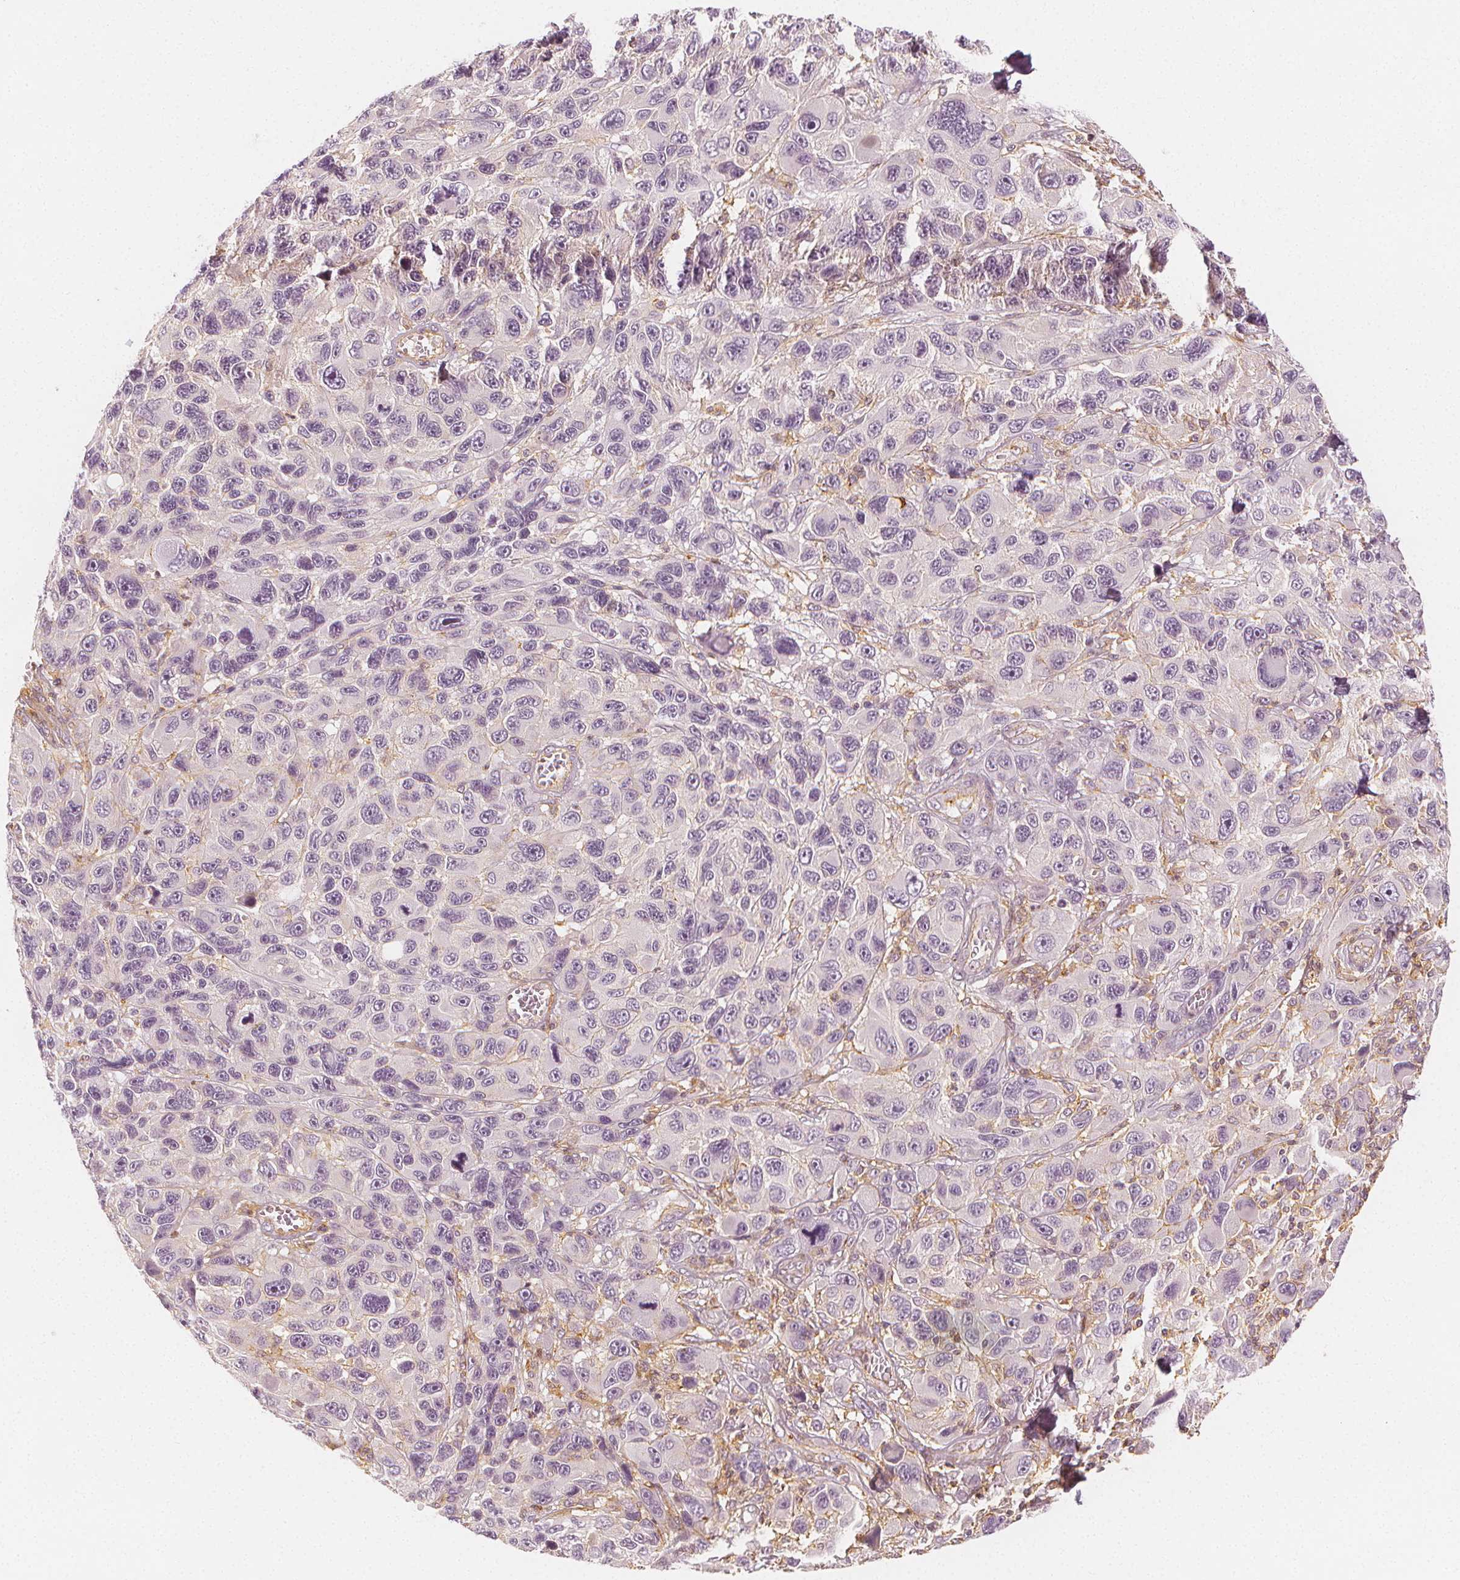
{"staining": {"intensity": "negative", "quantity": "none", "location": "none"}, "tissue": "melanoma", "cell_type": "Tumor cells", "image_type": "cancer", "snomed": [{"axis": "morphology", "description": "Malignant melanoma, NOS"}, {"axis": "topography", "description": "Skin"}], "caption": "IHC of melanoma demonstrates no staining in tumor cells.", "gene": "ARHGAP26", "patient": {"sex": "male", "age": 53}}